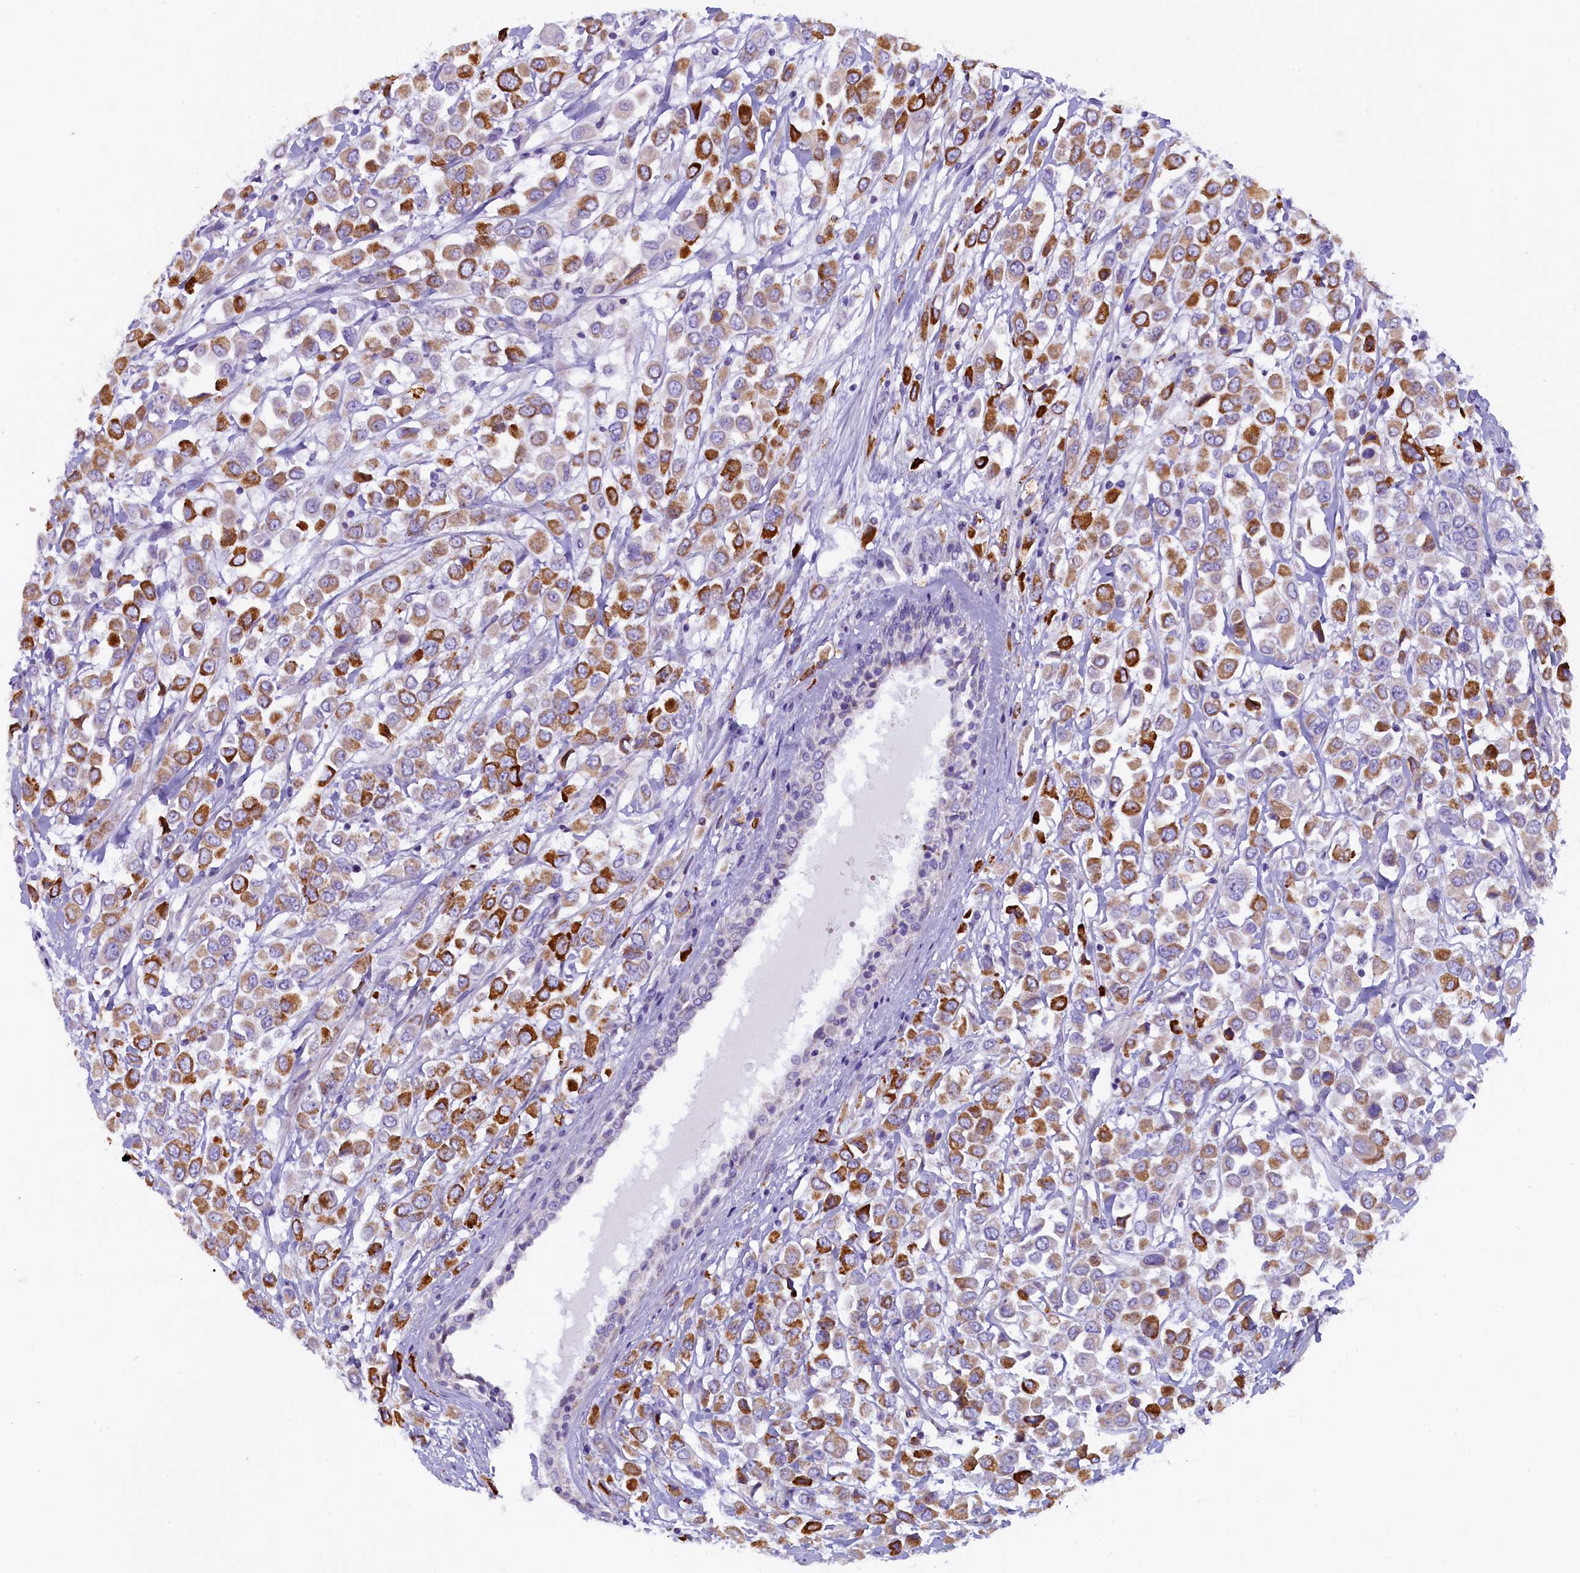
{"staining": {"intensity": "strong", "quantity": "25%-75%", "location": "cytoplasmic/membranous"}, "tissue": "breast cancer", "cell_type": "Tumor cells", "image_type": "cancer", "snomed": [{"axis": "morphology", "description": "Duct carcinoma"}, {"axis": "topography", "description": "Breast"}], "caption": "The histopathology image exhibits a brown stain indicating the presence of a protein in the cytoplasmic/membranous of tumor cells in breast cancer (invasive ductal carcinoma). The protein of interest is shown in brown color, while the nuclei are stained blue.", "gene": "RTTN", "patient": {"sex": "female", "age": 61}}